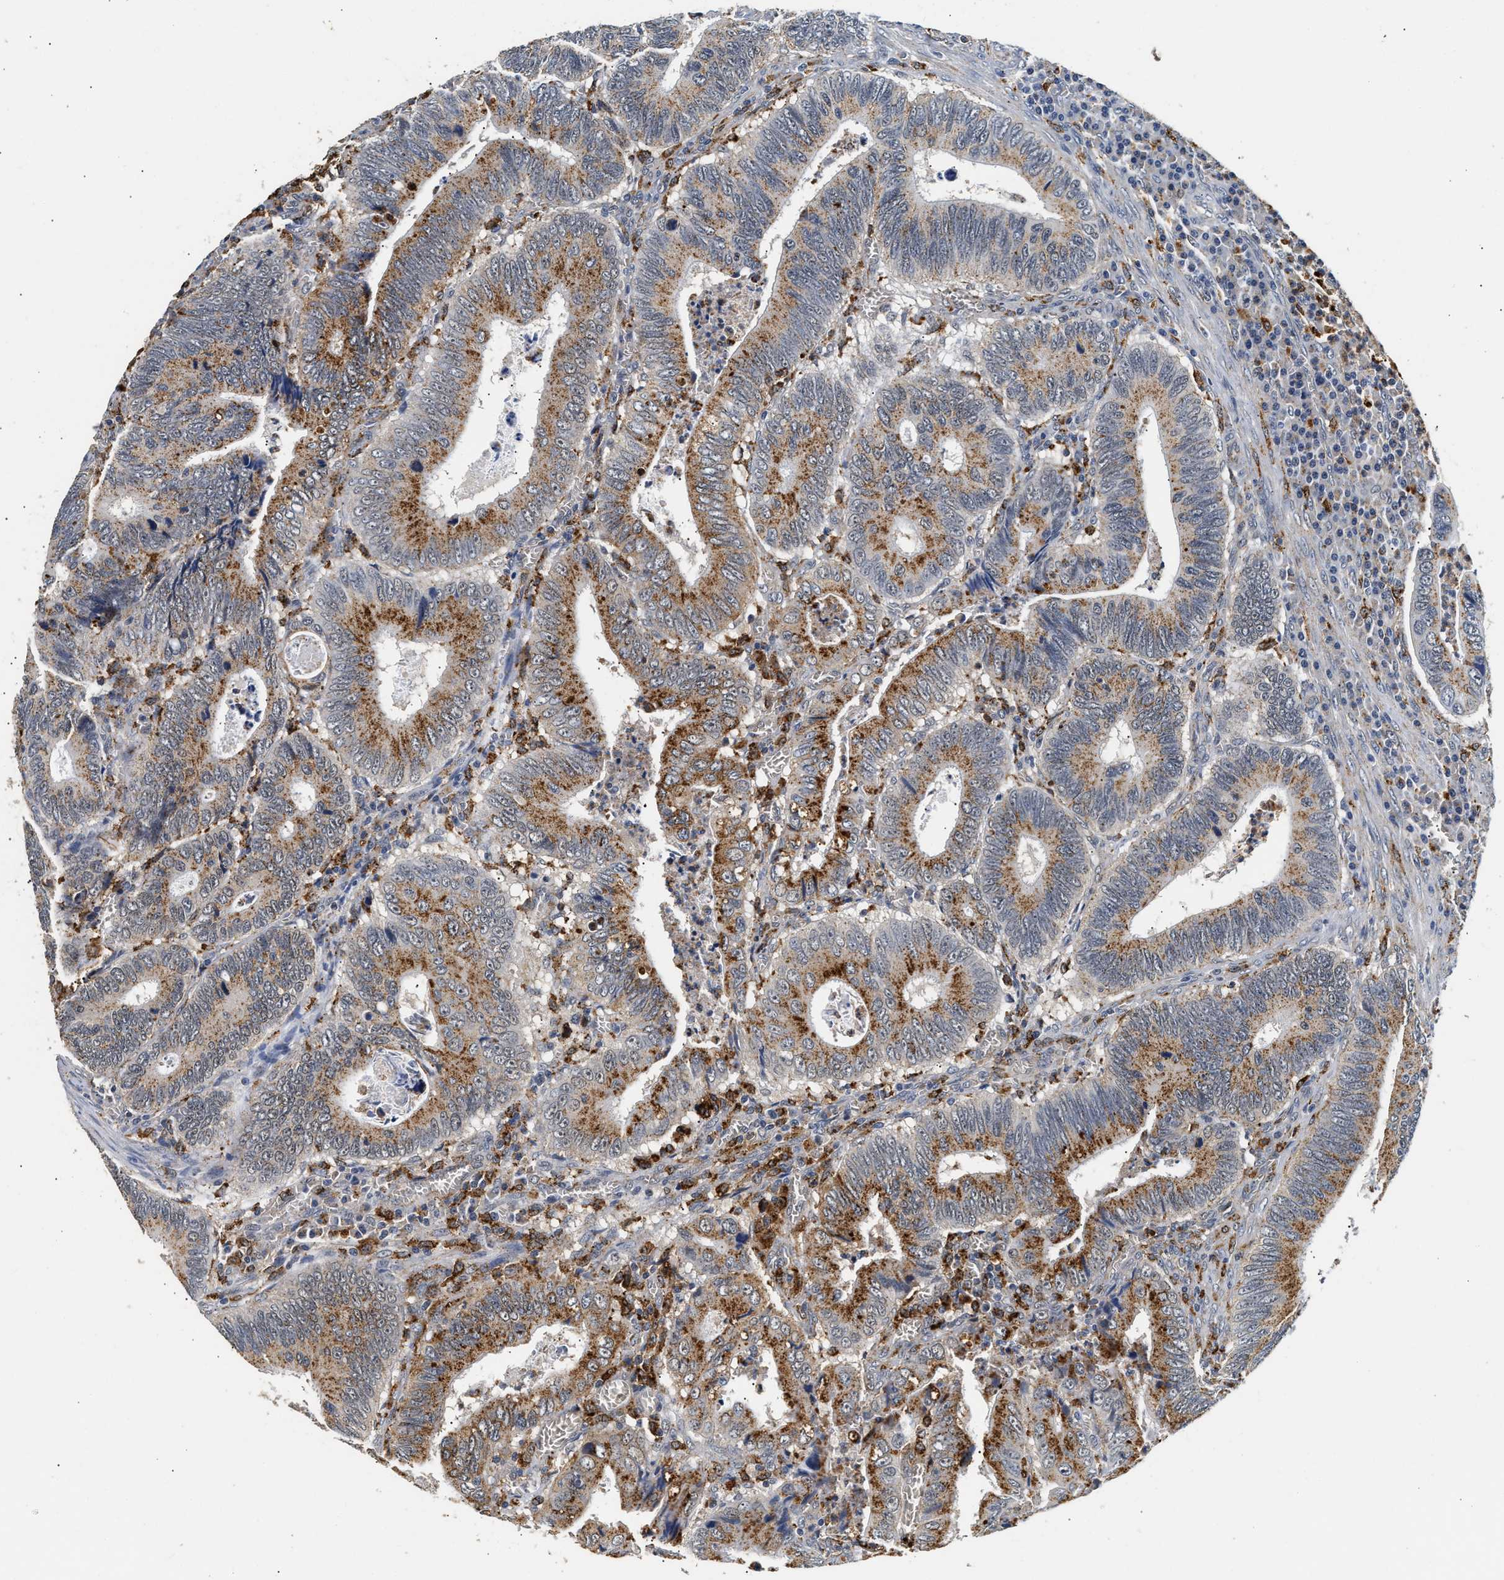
{"staining": {"intensity": "moderate", "quantity": ">75%", "location": "cytoplasmic/membranous"}, "tissue": "colorectal cancer", "cell_type": "Tumor cells", "image_type": "cancer", "snomed": [{"axis": "morphology", "description": "Inflammation, NOS"}, {"axis": "morphology", "description": "Adenocarcinoma, NOS"}, {"axis": "topography", "description": "Colon"}], "caption": "About >75% of tumor cells in colorectal cancer show moderate cytoplasmic/membranous protein expression as visualized by brown immunohistochemical staining.", "gene": "SMU1", "patient": {"sex": "male", "age": 72}}